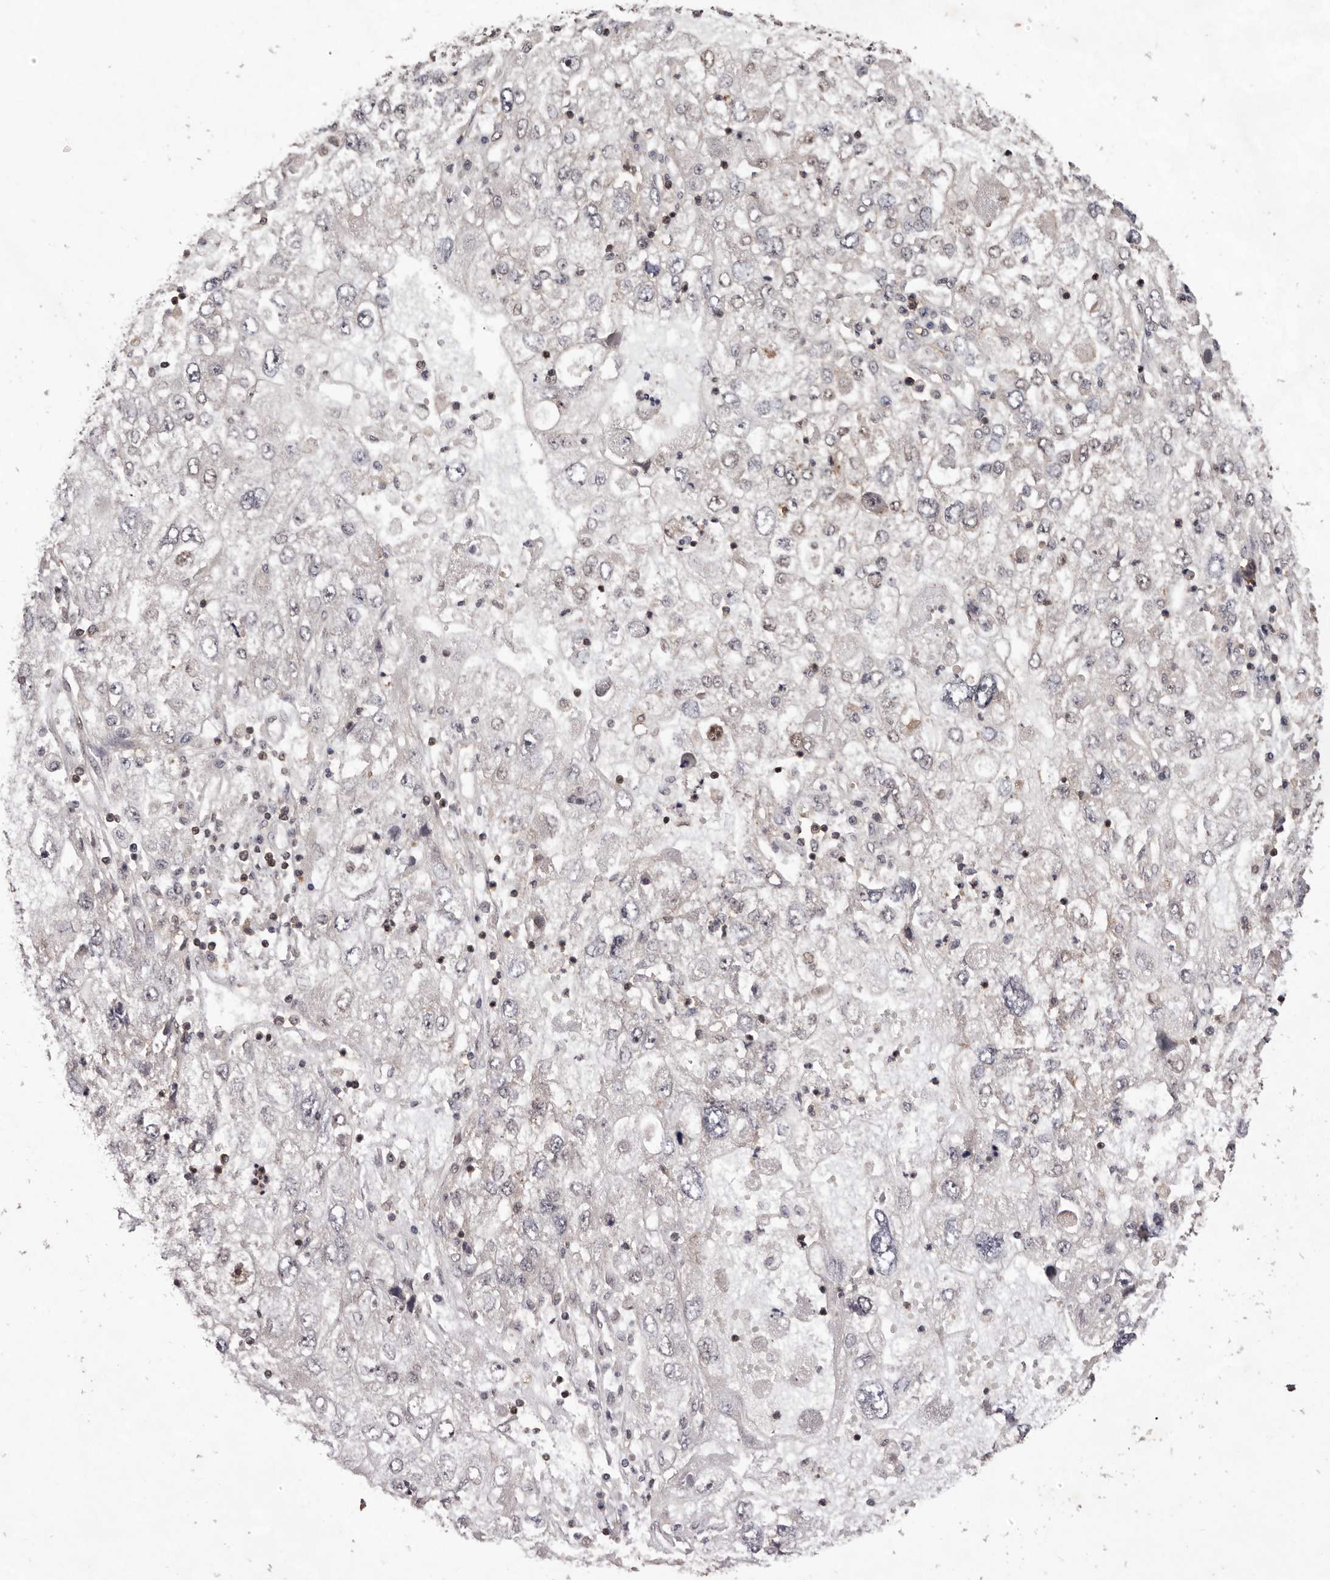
{"staining": {"intensity": "moderate", "quantity": "<25%", "location": "nuclear"}, "tissue": "endometrial cancer", "cell_type": "Tumor cells", "image_type": "cancer", "snomed": [{"axis": "morphology", "description": "Adenocarcinoma, NOS"}, {"axis": "topography", "description": "Endometrium"}], "caption": "A brown stain shows moderate nuclear expression of a protein in adenocarcinoma (endometrial) tumor cells.", "gene": "FBXO5", "patient": {"sex": "female", "age": 49}}